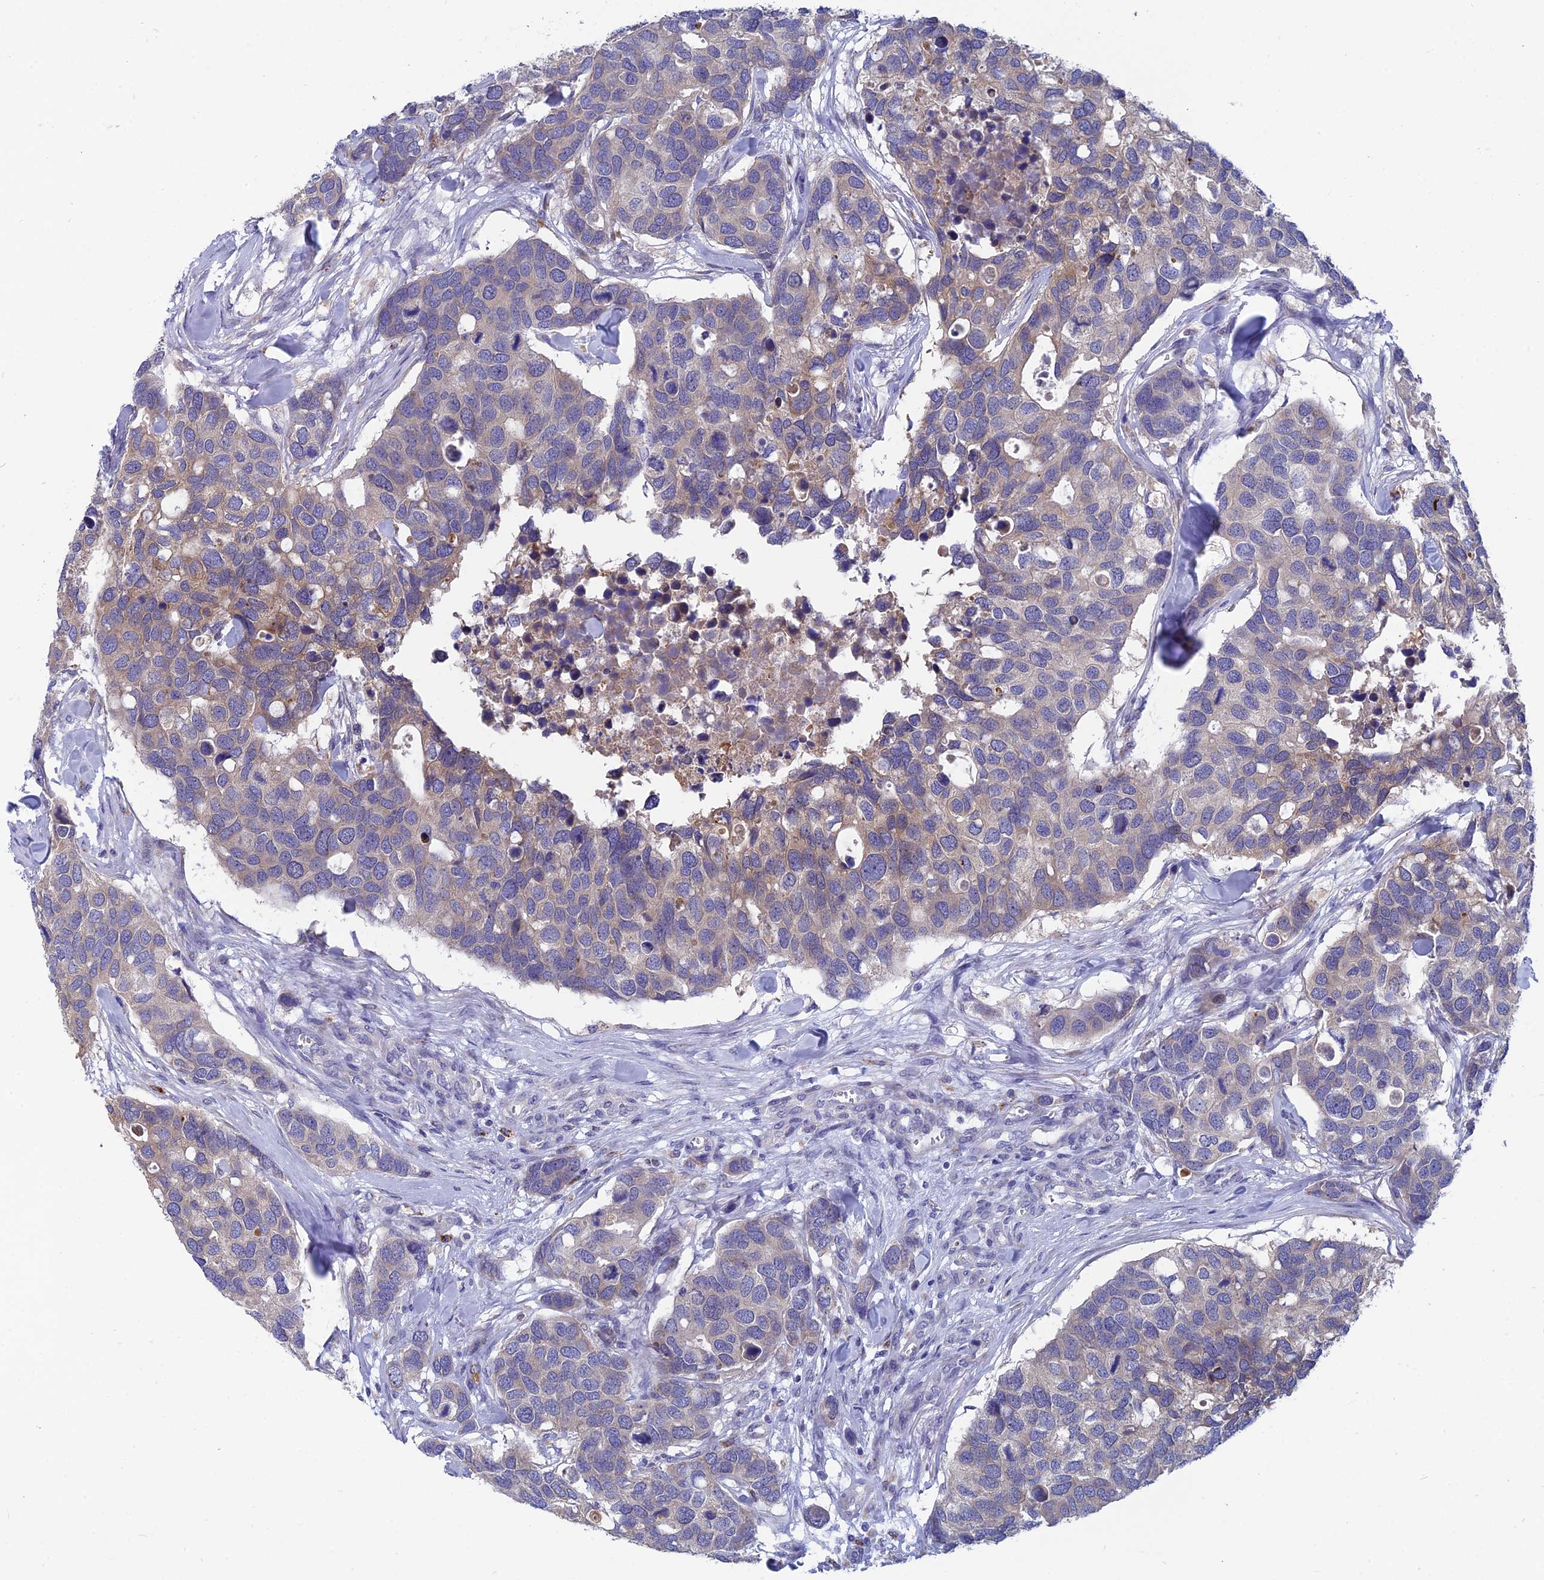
{"staining": {"intensity": "weak", "quantity": "25%-75%", "location": "cytoplasmic/membranous"}, "tissue": "breast cancer", "cell_type": "Tumor cells", "image_type": "cancer", "snomed": [{"axis": "morphology", "description": "Duct carcinoma"}, {"axis": "topography", "description": "Breast"}], "caption": "An image showing weak cytoplasmic/membranous positivity in about 25%-75% of tumor cells in breast cancer (infiltrating ductal carcinoma), as visualized by brown immunohistochemical staining.", "gene": "AK4", "patient": {"sex": "female", "age": 83}}